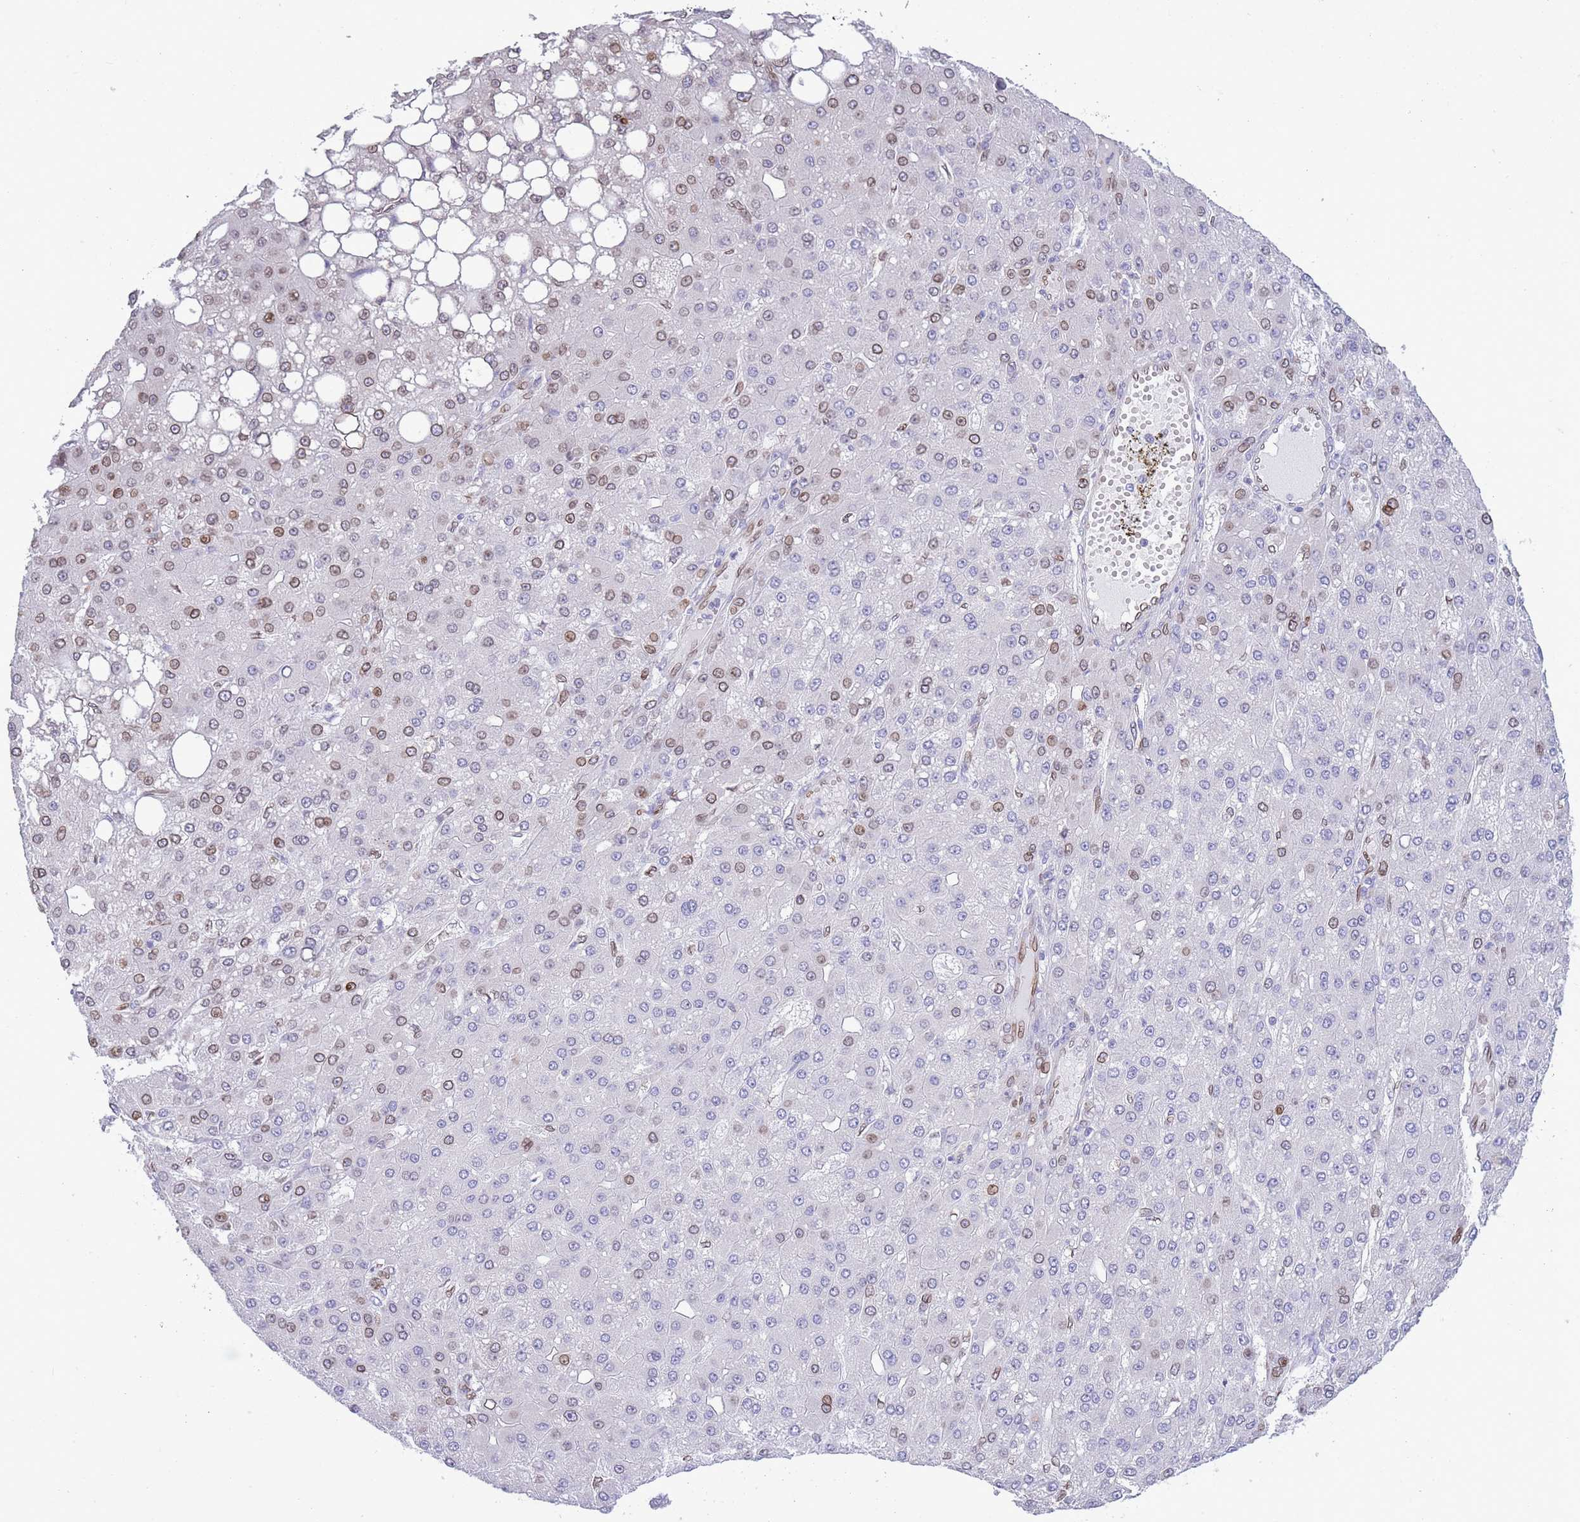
{"staining": {"intensity": "moderate", "quantity": "25%-75%", "location": "nuclear"}, "tissue": "liver cancer", "cell_type": "Tumor cells", "image_type": "cancer", "snomed": [{"axis": "morphology", "description": "Carcinoma, Hepatocellular, NOS"}, {"axis": "topography", "description": "Liver"}], "caption": "Protein positivity by IHC reveals moderate nuclear expression in approximately 25%-75% of tumor cells in liver hepatocellular carcinoma.", "gene": "PDHA1", "patient": {"sex": "male", "age": 67}}